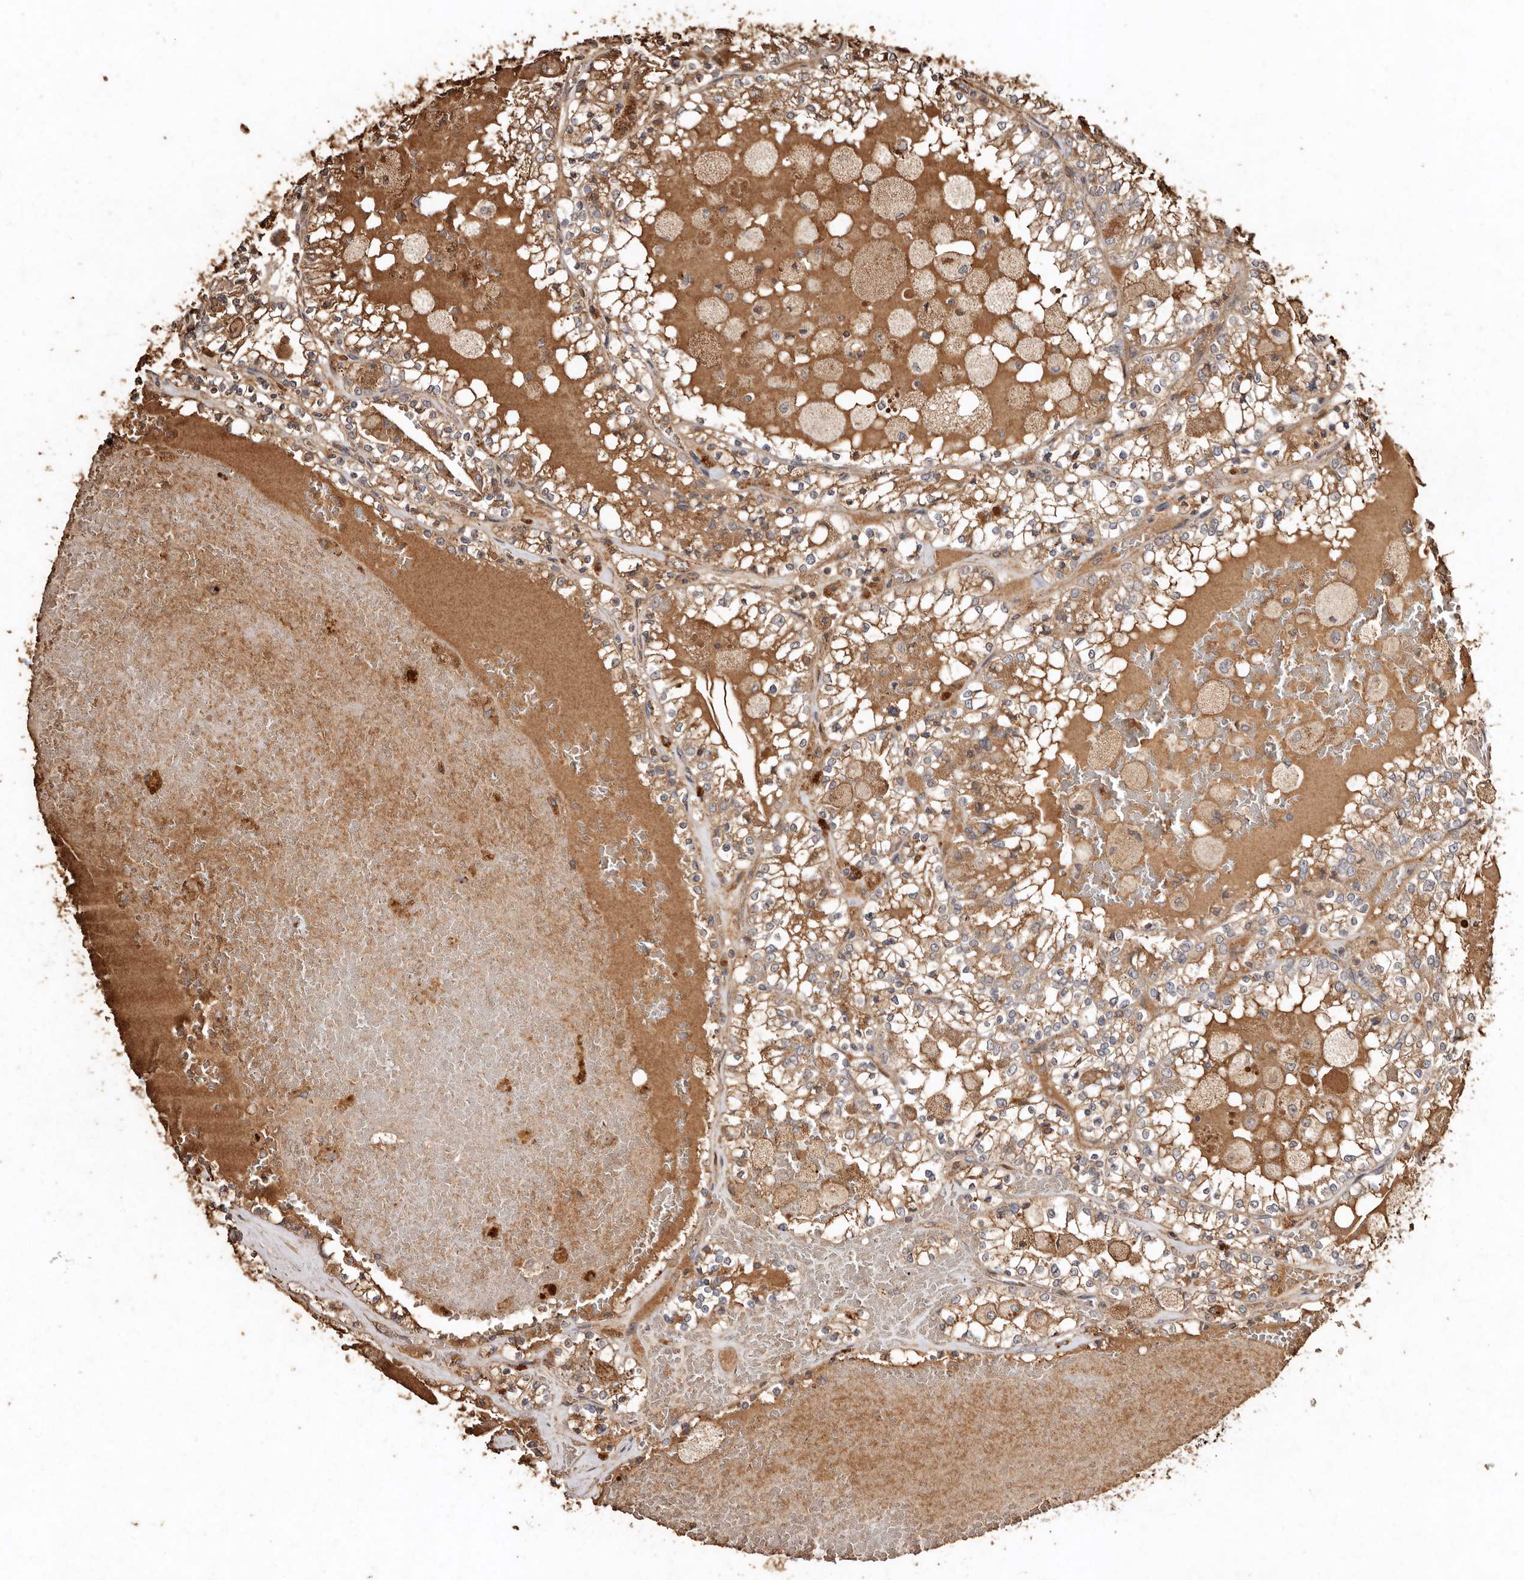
{"staining": {"intensity": "moderate", "quantity": ">75%", "location": "cytoplasmic/membranous"}, "tissue": "renal cancer", "cell_type": "Tumor cells", "image_type": "cancer", "snomed": [{"axis": "morphology", "description": "Adenocarcinoma, NOS"}, {"axis": "topography", "description": "Kidney"}], "caption": "A micrograph showing moderate cytoplasmic/membranous staining in about >75% of tumor cells in renal cancer (adenocarcinoma), as visualized by brown immunohistochemical staining.", "gene": "FARS2", "patient": {"sex": "female", "age": 56}}